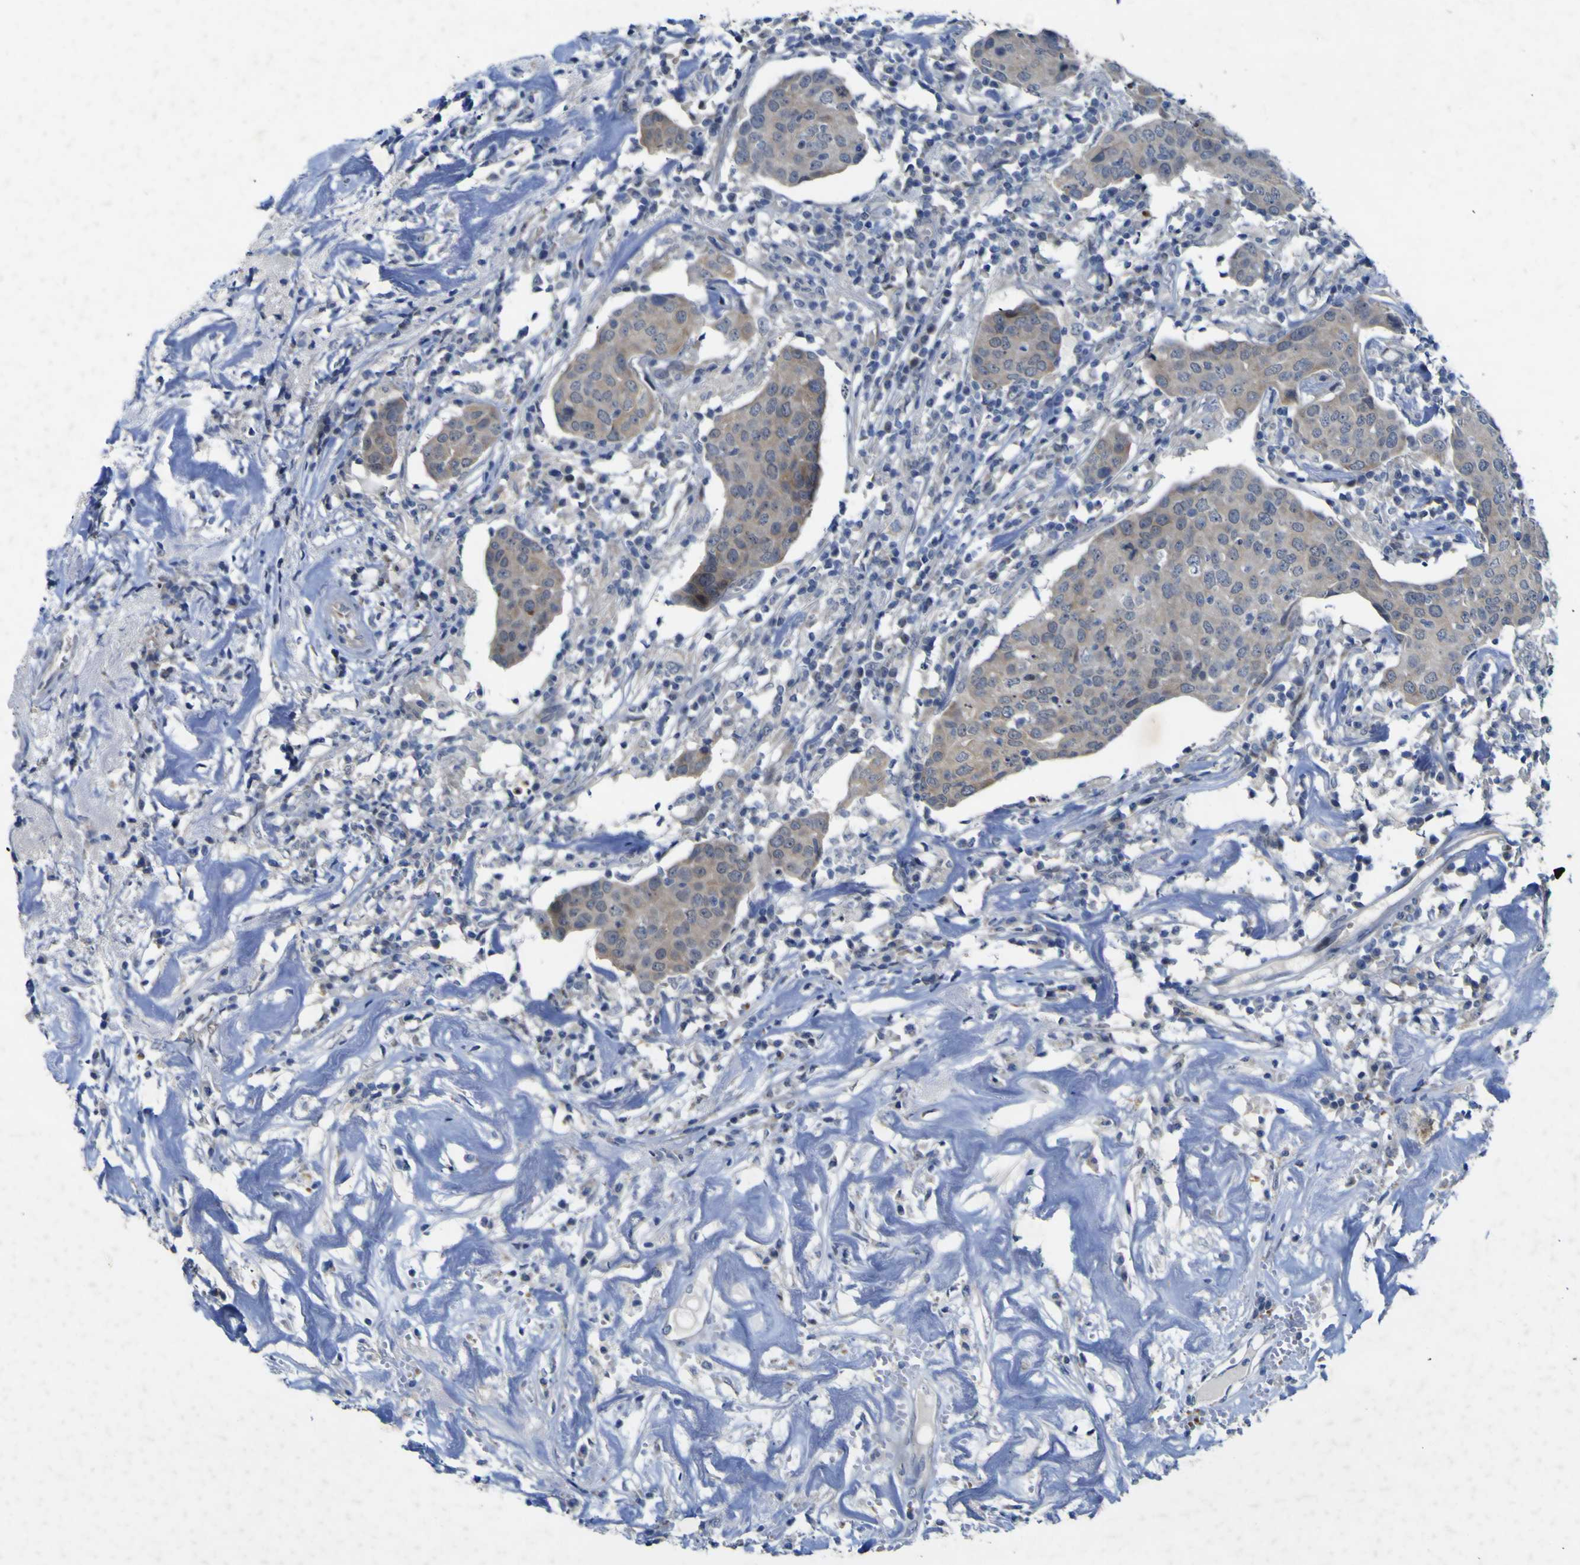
{"staining": {"intensity": "weak", "quantity": ">75%", "location": "cytoplasmic/membranous"}, "tissue": "head and neck cancer", "cell_type": "Tumor cells", "image_type": "cancer", "snomed": [{"axis": "morphology", "description": "Adenocarcinoma, NOS"}, {"axis": "topography", "description": "Salivary gland"}, {"axis": "topography", "description": "Head-Neck"}], "caption": "Immunohistochemical staining of head and neck cancer (adenocarcinoma) shows low levels of weak cytoplasmic/membranous protein positivity in approximately >75% of tumor cells.", "gene": "NAV1", "patient": {"sex": "female", "age": 65}}